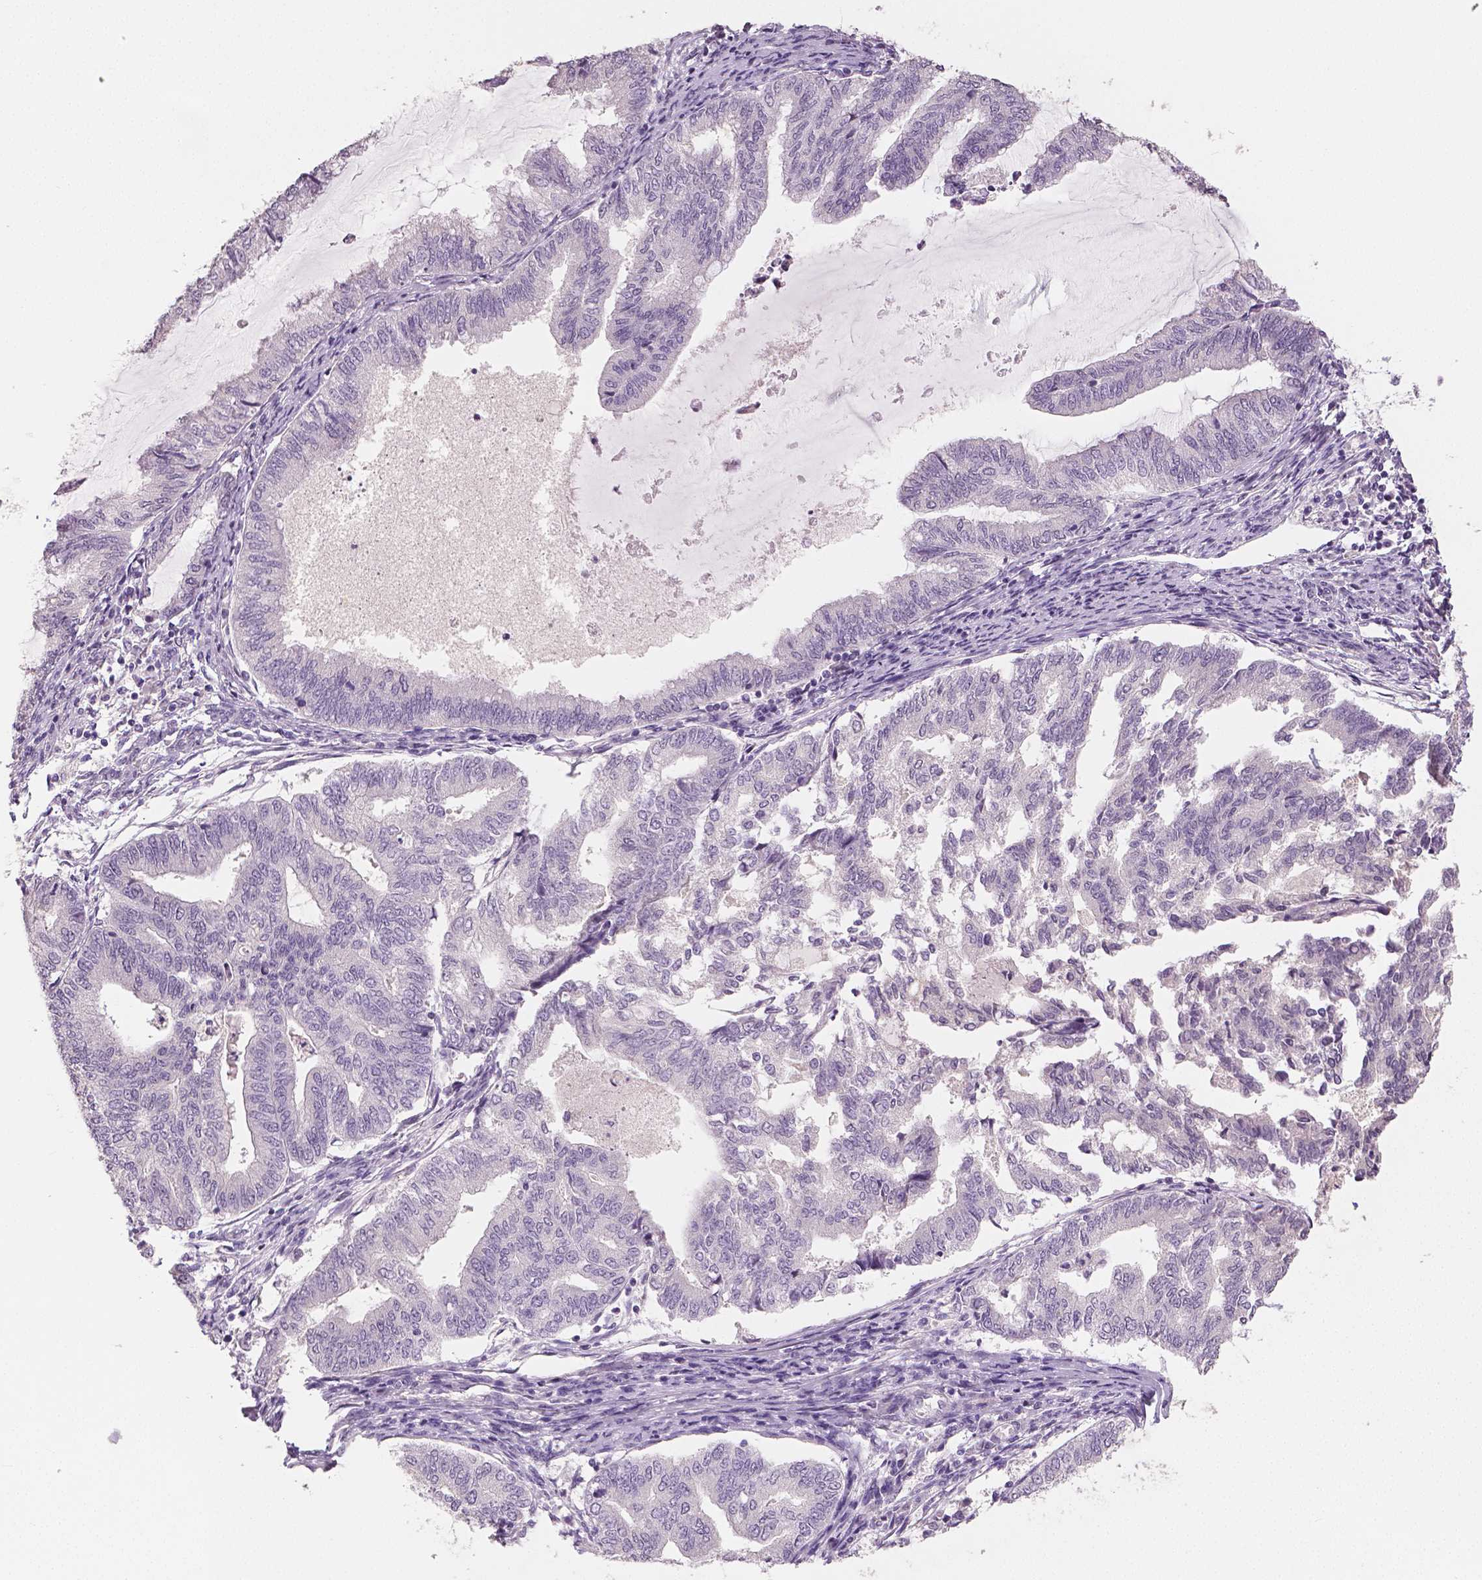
{"staining": {"intensity": "negative", "quantity": "none", "location": "none"}, "tissue": "endometrial cancer", "cell_type": "Tumor cells", "image_type": "cancer", "snomed": [{"axis": "morphology", "description": "Adenocarcinoma, NOS"}, {"axis": "topography", "description": "Endometrium"}], "caption": "IHC image of endometrial cancer stained for a protein (brown), which displays no expression in tumor cells.", "gene": "NECAB1", "patient": {"sex": "female", "age": 79}}